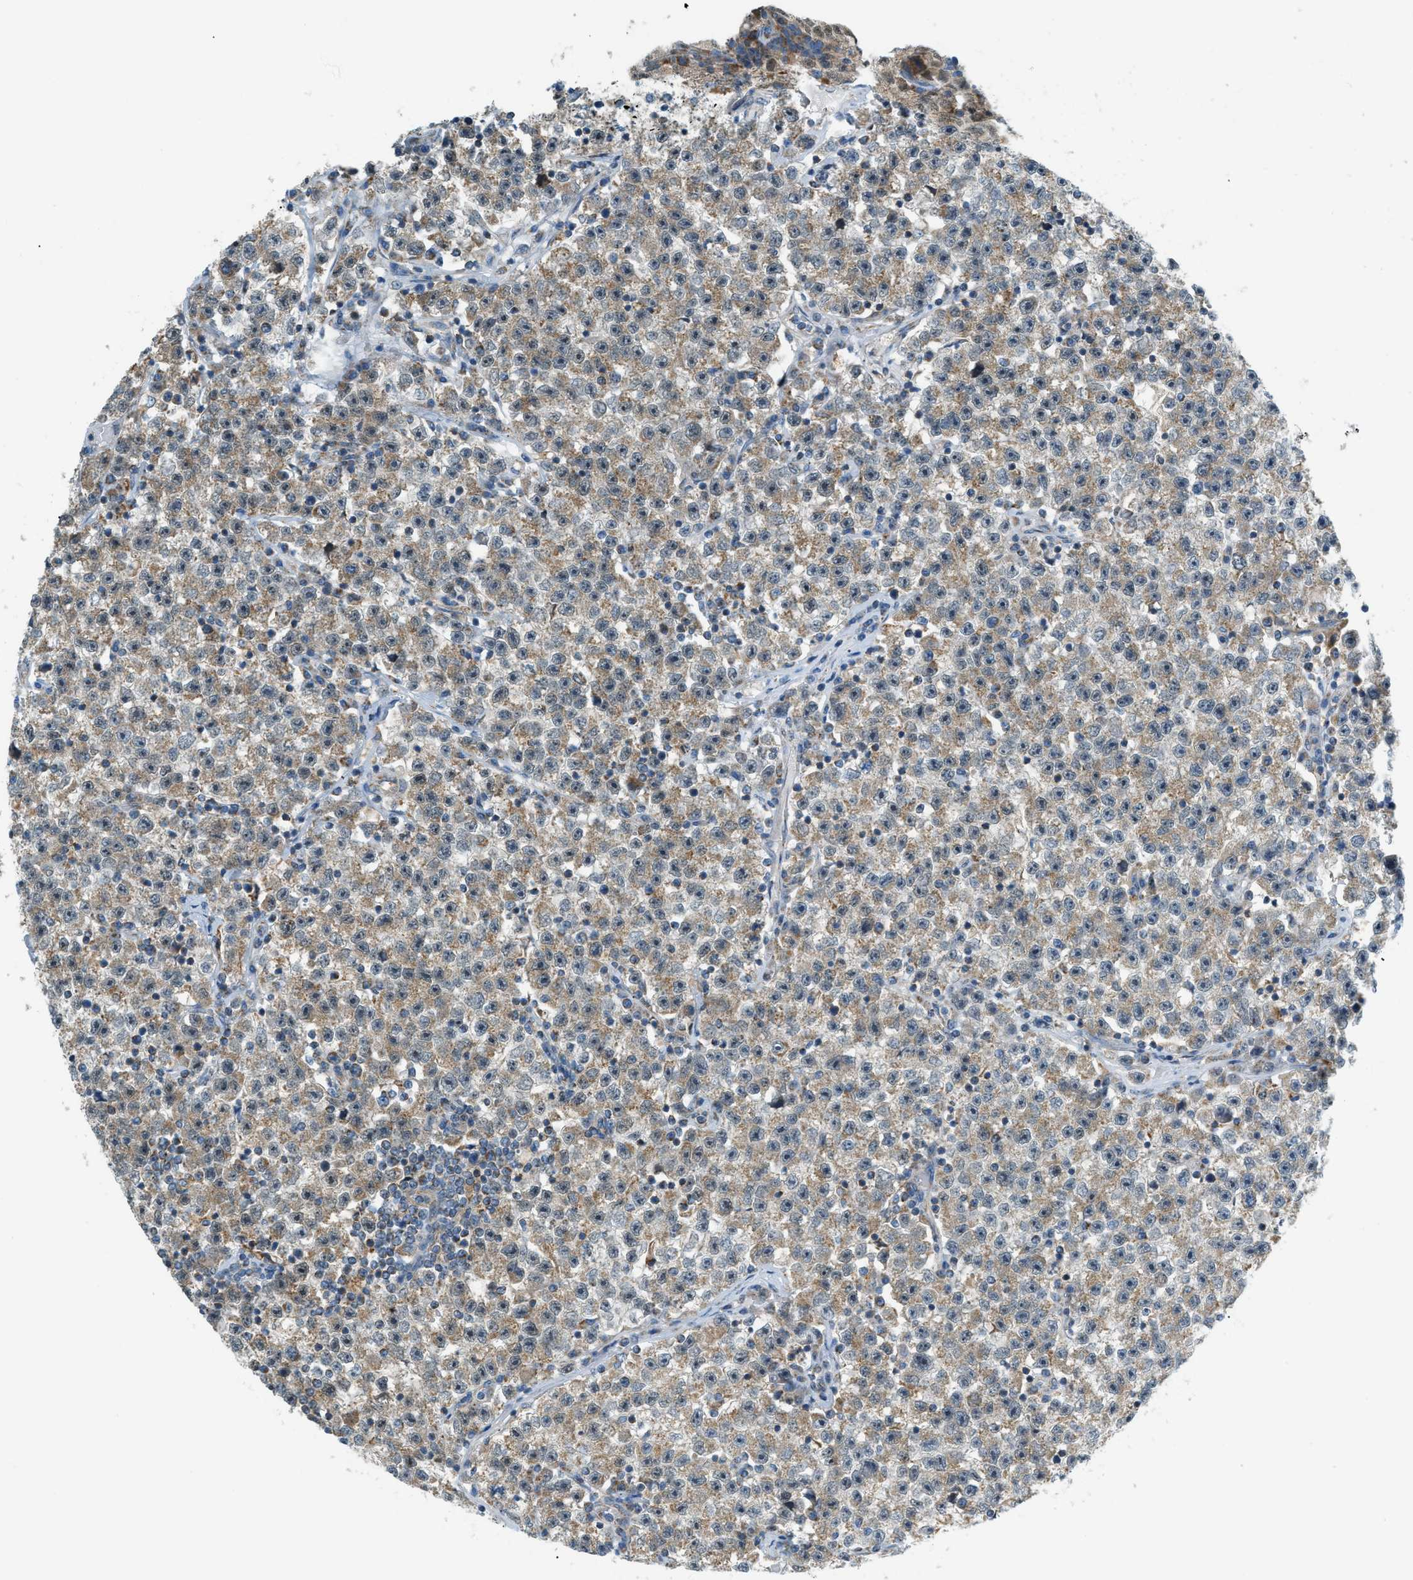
{"staining": {"intensity": "weak", "quantity": ">75%", "location": "cytoplasmic/membranous"}, "tissue": "testis cancer", "cell_type": "Tumor cells", "image_type": "cancer", "snomed": [{"axis": "morphology", "description": "Seminoma, NOS"}, {"axis": "topography", "description": "Testis"}], "caption": "This micrograph reveals immunohistochemistry staining of human testis cancer, with low weak cytoplasmic/membranous staining in about >75% of tumor cells.", "gene": "PIGG", "patient": {"sex": "male", "age": 22}}